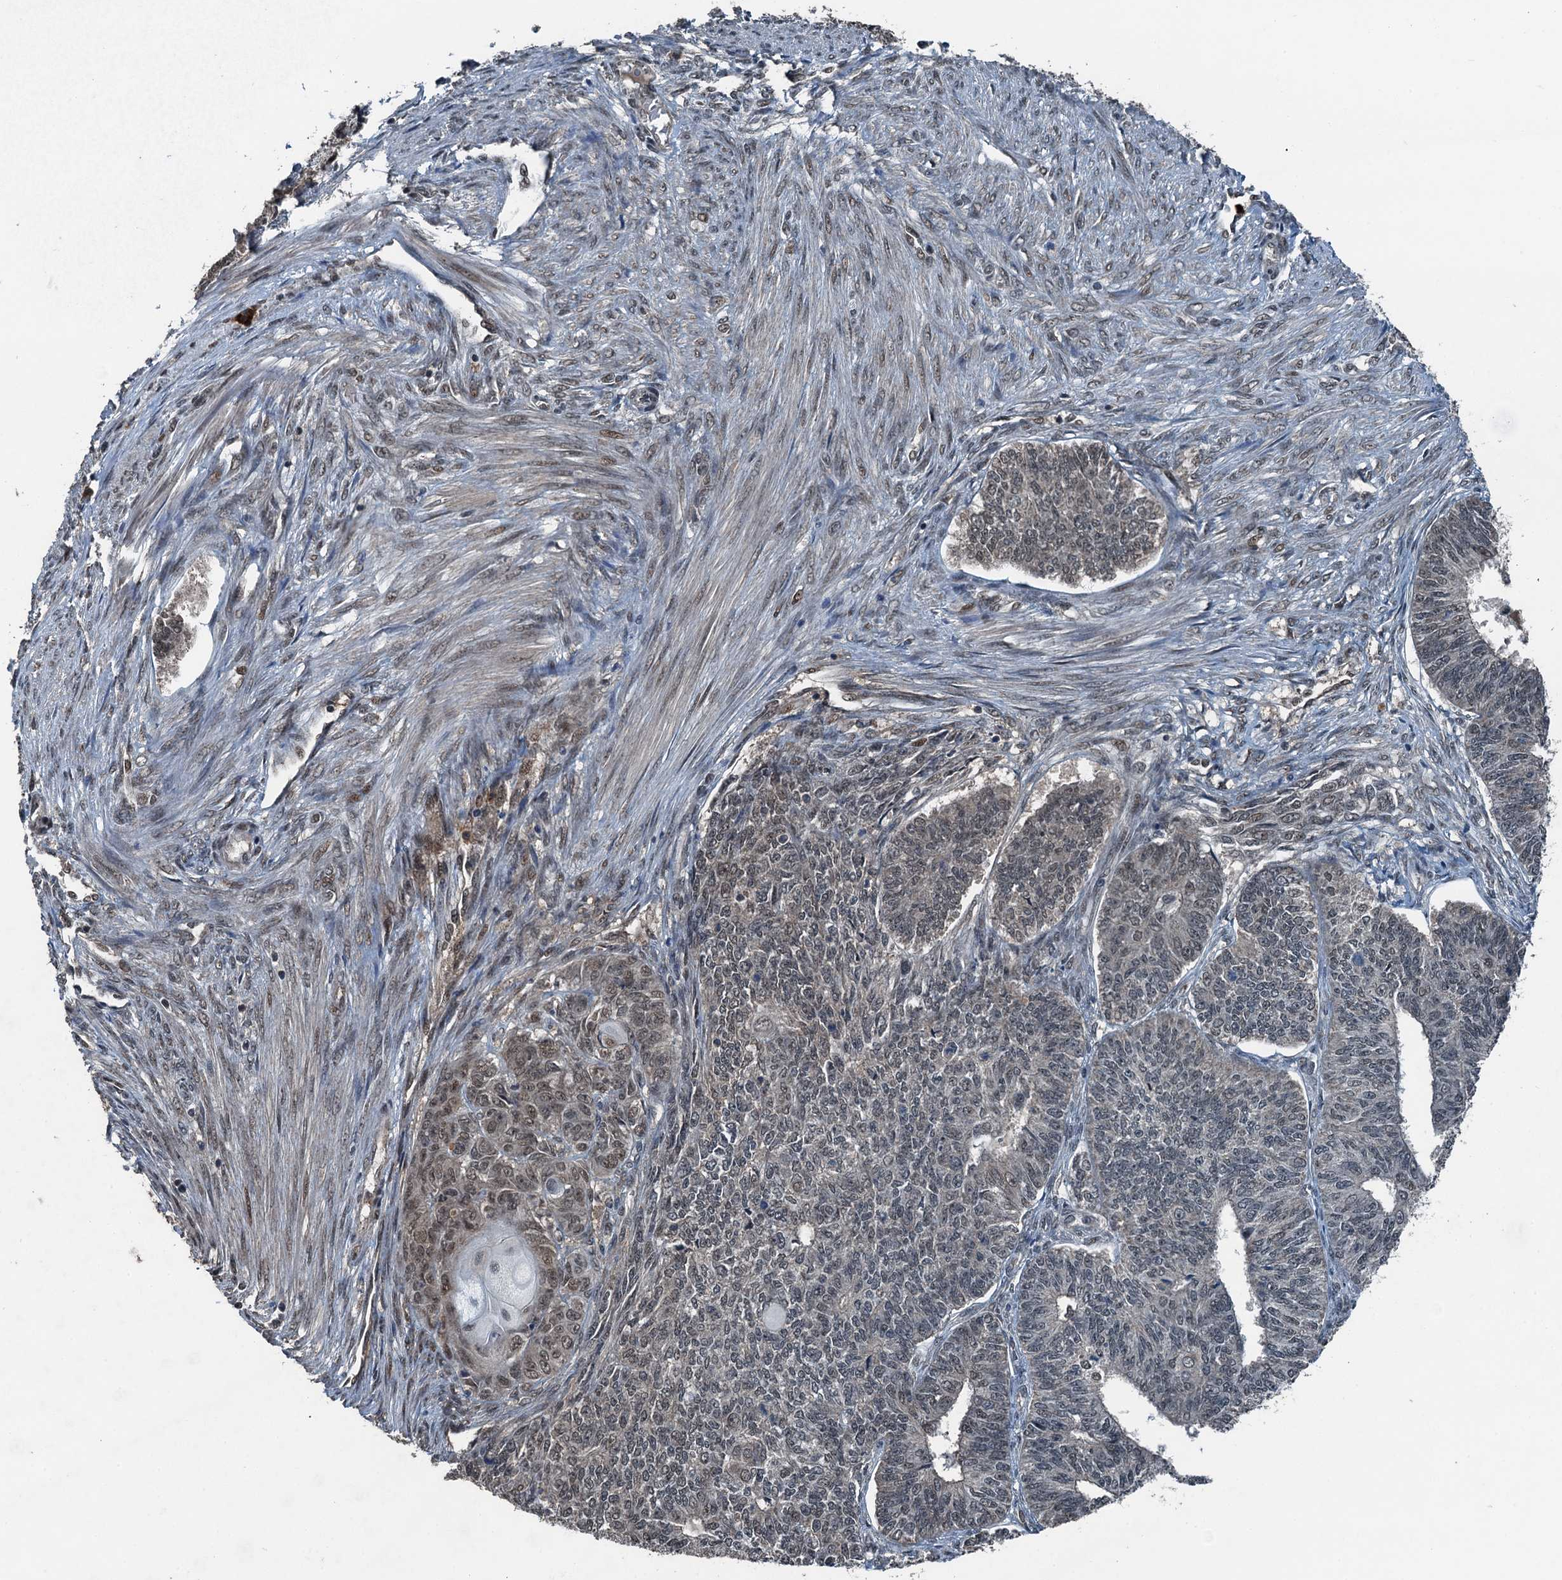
{"staining": {"intensity": "weak", "quantity": "<25%", "location": "nuclear"}, "tissue": "endometrial cancer", "cell_type": "Tumor cells", "image_type": "cancer", "snomed": [{"axis": "morphology", "description": "Adenocarcinoma, NOS"}, {"axis": "topography", "description": "Endometrium"}], "caption": "The photomicrograph reveals no significant positivity in tumor cells of endometrial cancer (adenocarcinoma).", "gene": "UBXN6", "patient": {"sex": "female", "age": 32}}